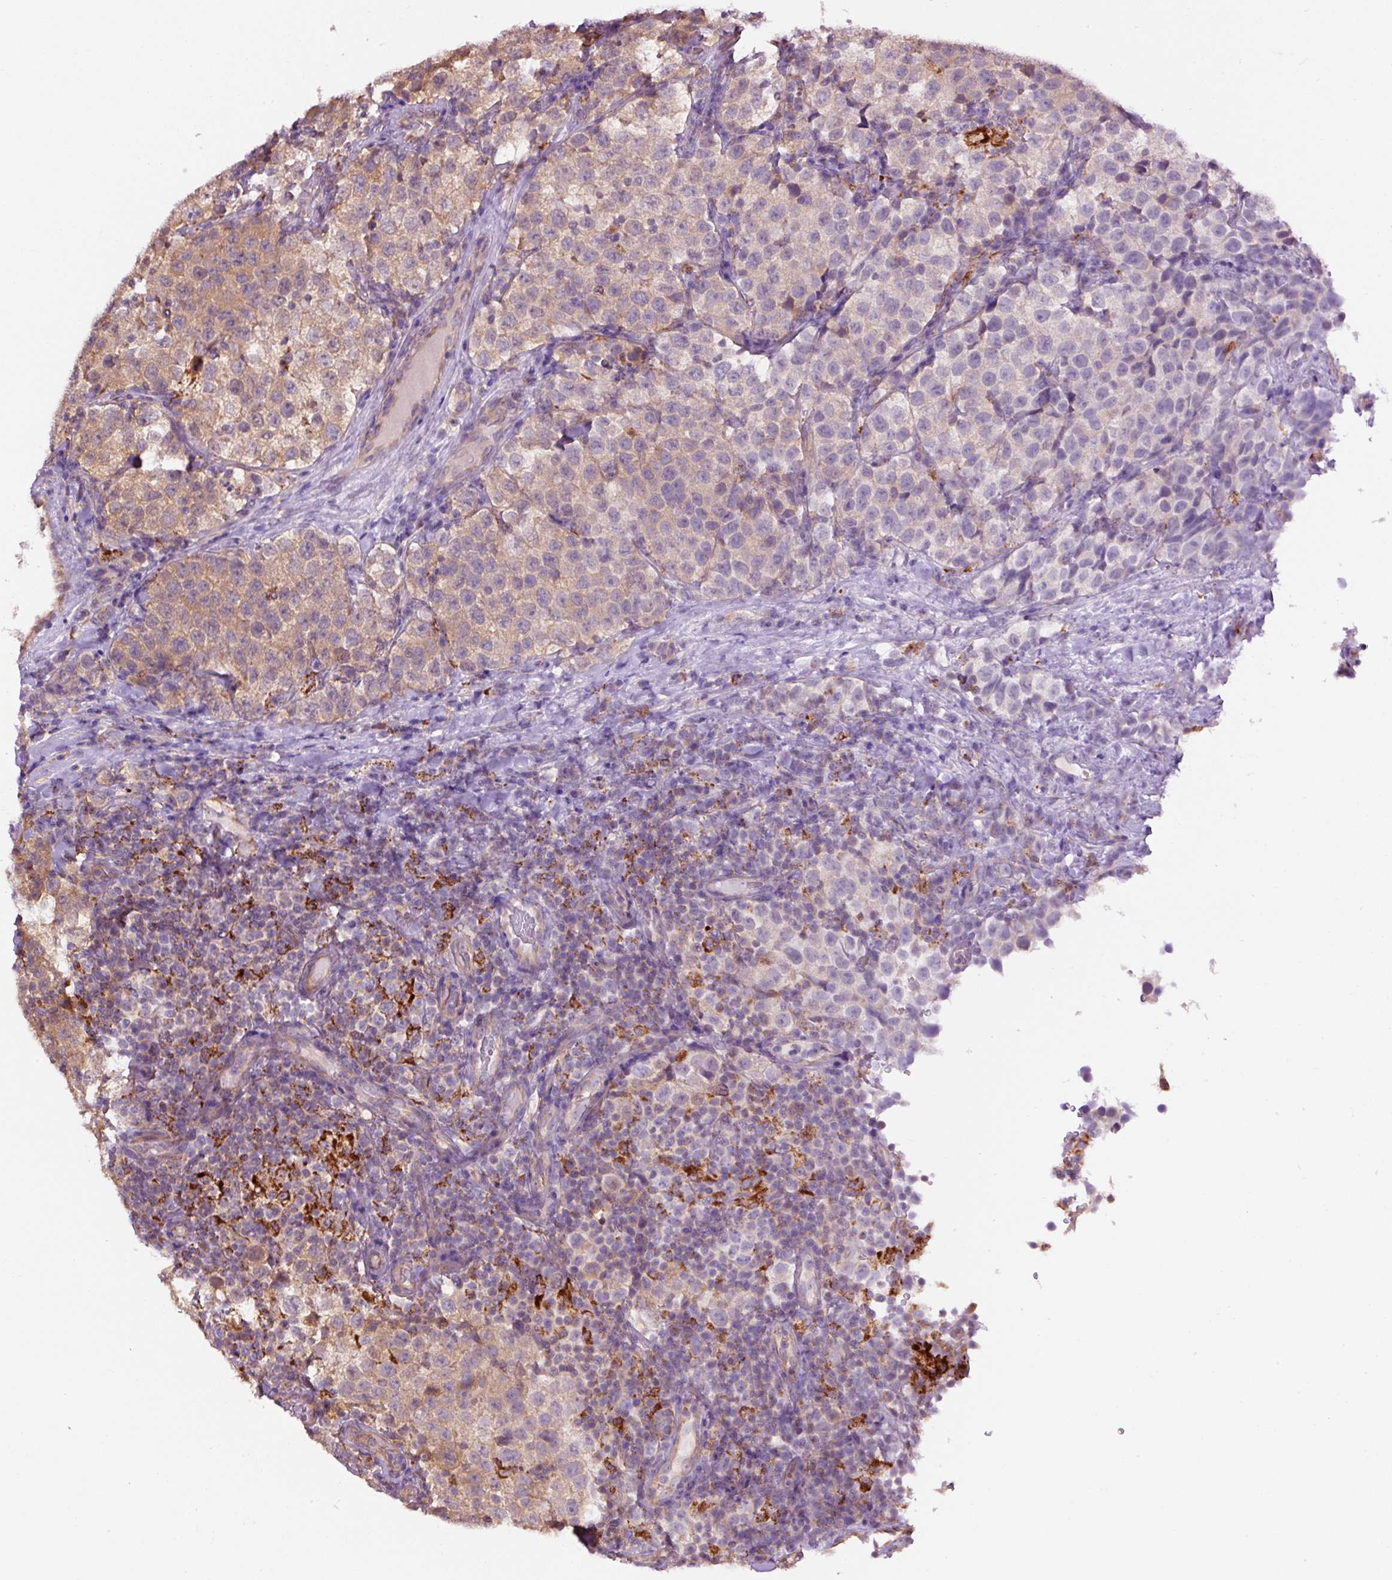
{"staining": {"intensity": "moderate", "quantity": "25%-75%", "location": "cytoplasmic/membranous"}, "tissue": "testis cancer", "cell_type": "Tumor cells", "image_type": "cancer", "snomed": [{"axis": "morphology", "description": "Seminoma, NOS"}, {"axis": "topography", "description": "Testis"}], "caption": "Testis cancer stained with DAB immunohistochemistry shows medium levels of moderate cytoplasmic/membranous staining in about 25%-75% of tumor cells. (IHC, brightfield microscopy, high magnification).", "gene": "PCK2", "patient": {"sex": "male", "age": 34}}